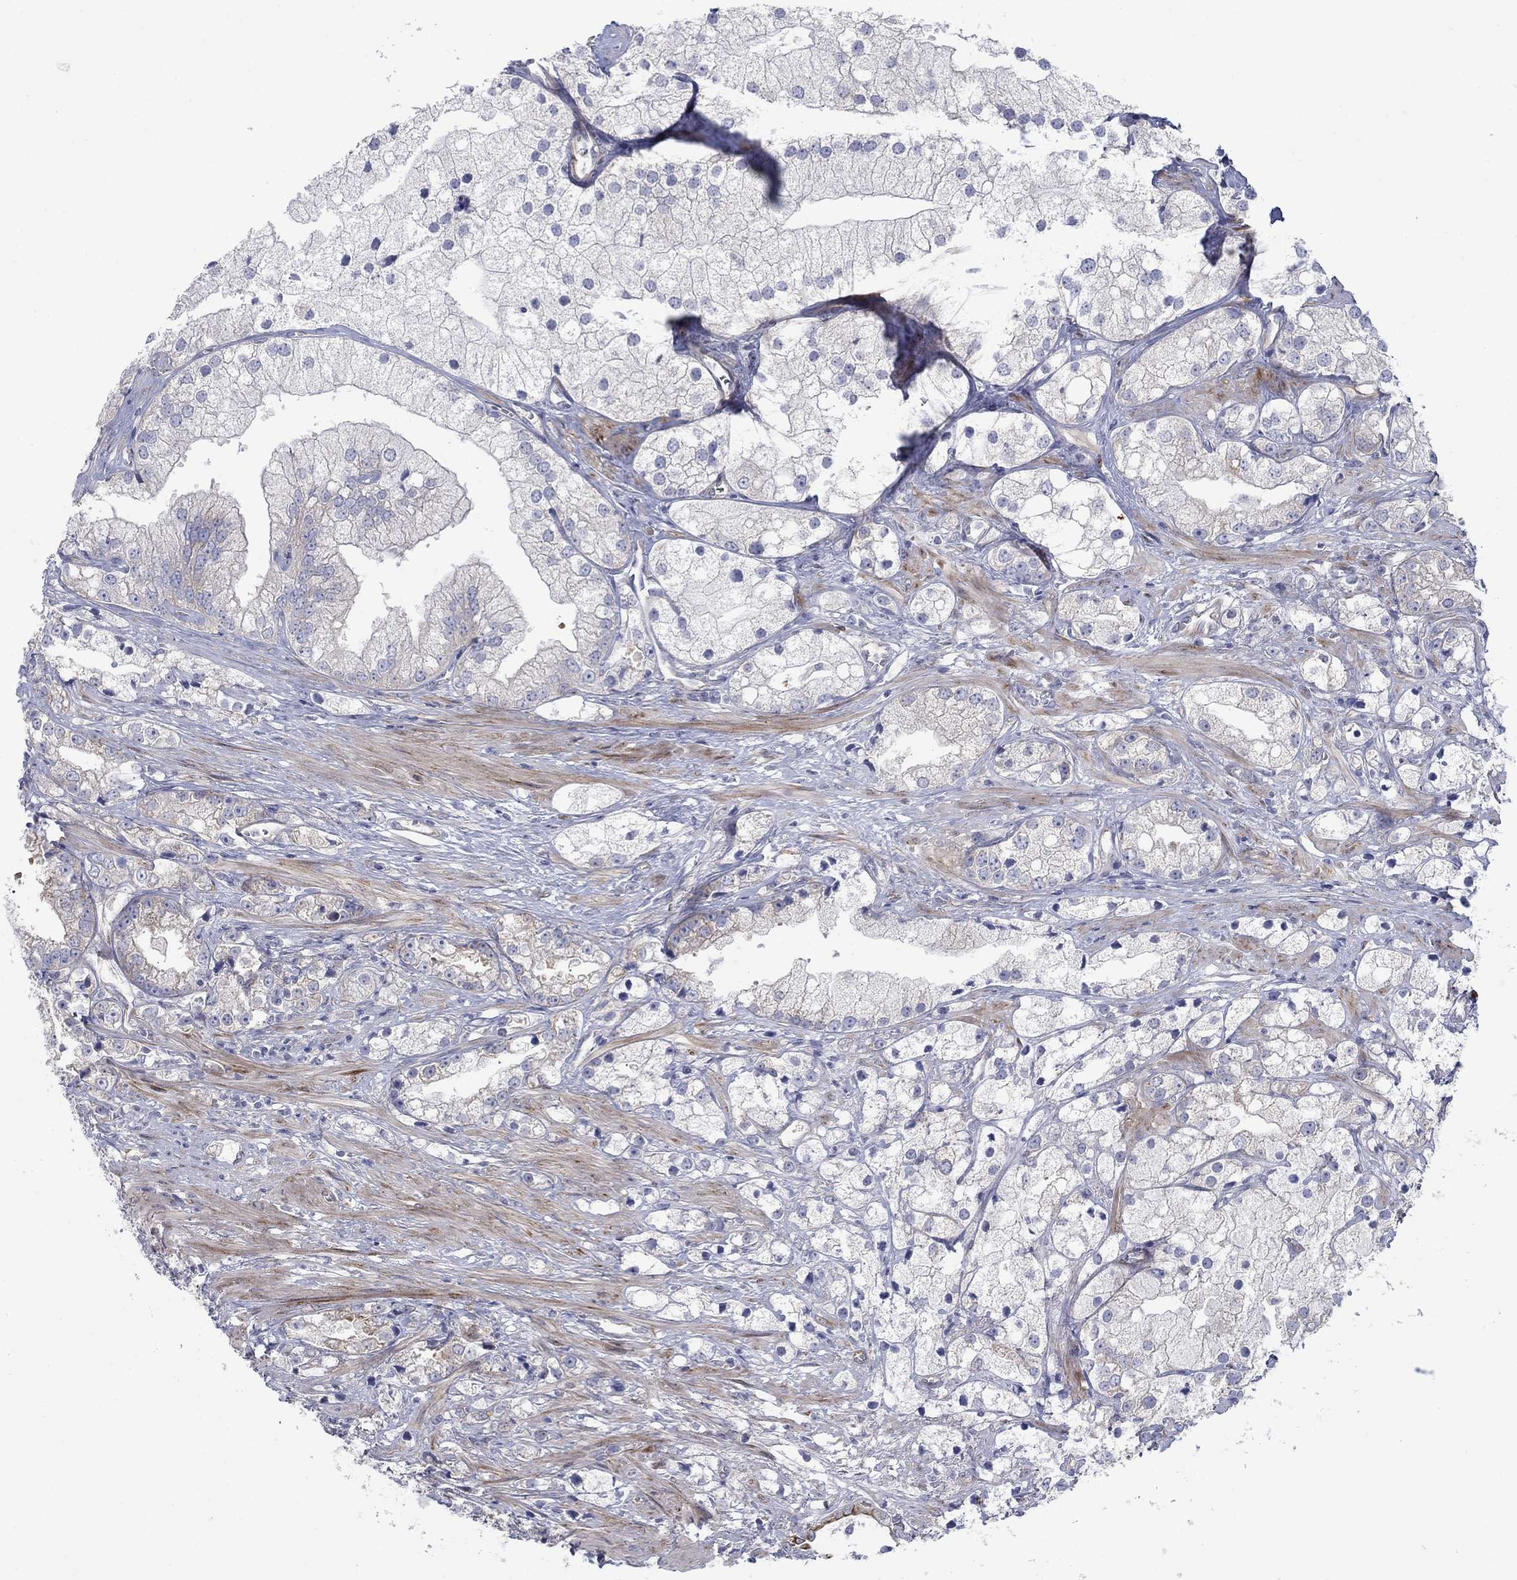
{"staining": {"intensity": "negative", "quantity": "none", "location": "none"}, "tissue": "prostate cancer", "cell_type": "Tumor cells", "image_type": "cancer", "snomed": [{"axis": "morphology", "description": "Adenocarcinoma, NOS"}, {"axis": "topography", "description": "Prostate and seminal vesicle, NOS"}, {"axis": "topography", "description": "Prostate"}], "caption": "IHC micrograph of human prostate cancer stained for a protein (brown), which reveals no staining in tumor cells. Nuclei are stained in blue.", "gene": "FXR1", "patient": {"sex": "male", "age": 79}}